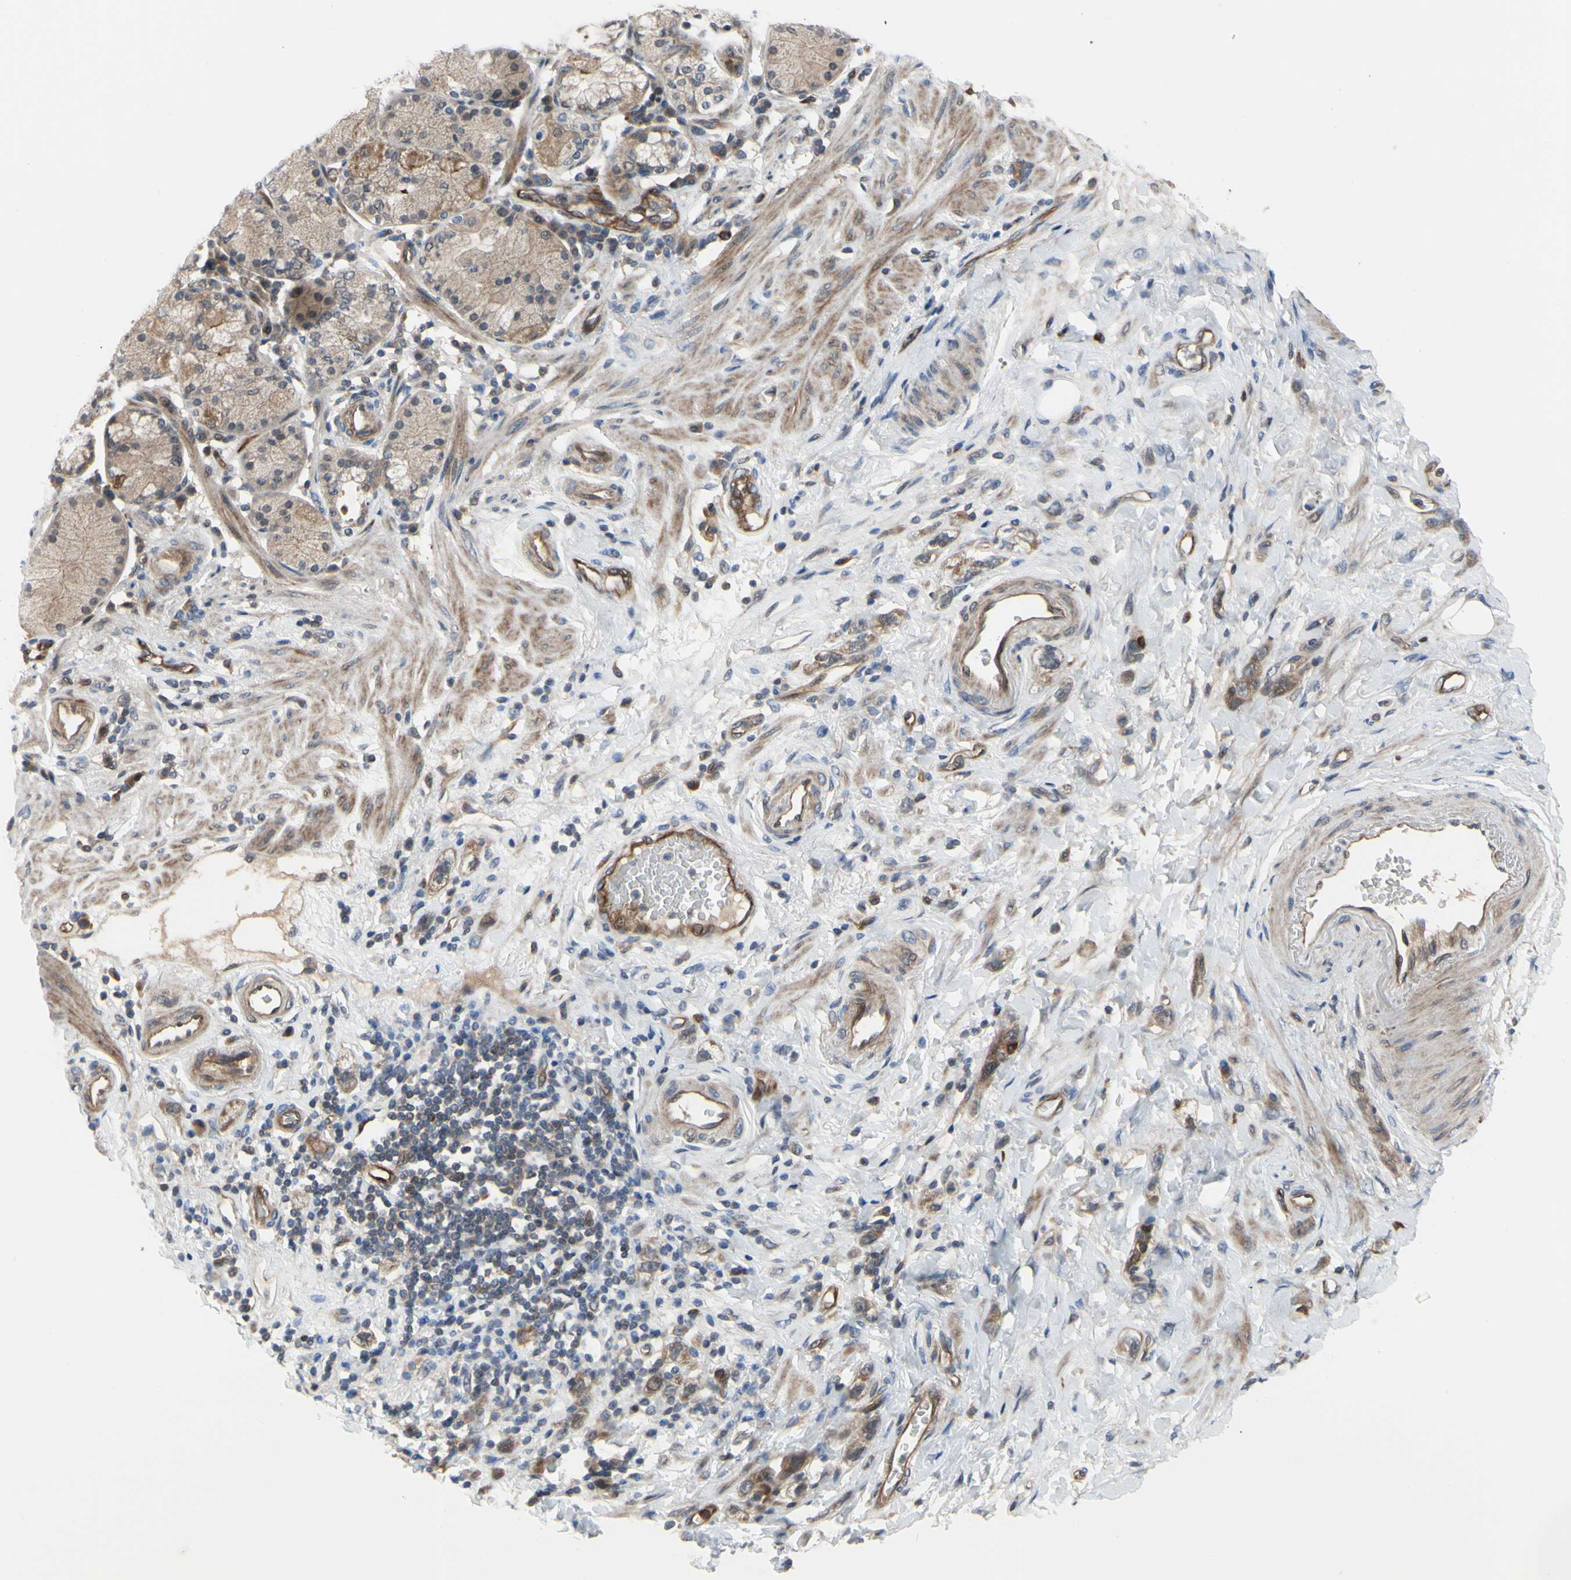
{"staining": {"intensity": "moderate", "quantity": "<25%", "location": "cytoplasmic/membranous"}, "tissue": "stomach cancer", "cell_type": "Tumor cells", "image_type": "cancer", "snomed": [{"axis": "morphology", "description": "Adenocarcinoma, NOS"}, {"axis": "topography", "description": "Stomach"}], "caption": "Stomach cancer (adenocarcinoma) stained with a protein marker exhibits moderate staining in tumor cells.", "gene": "COMMD9", "patient": {"sex": "male", "age": 82}}